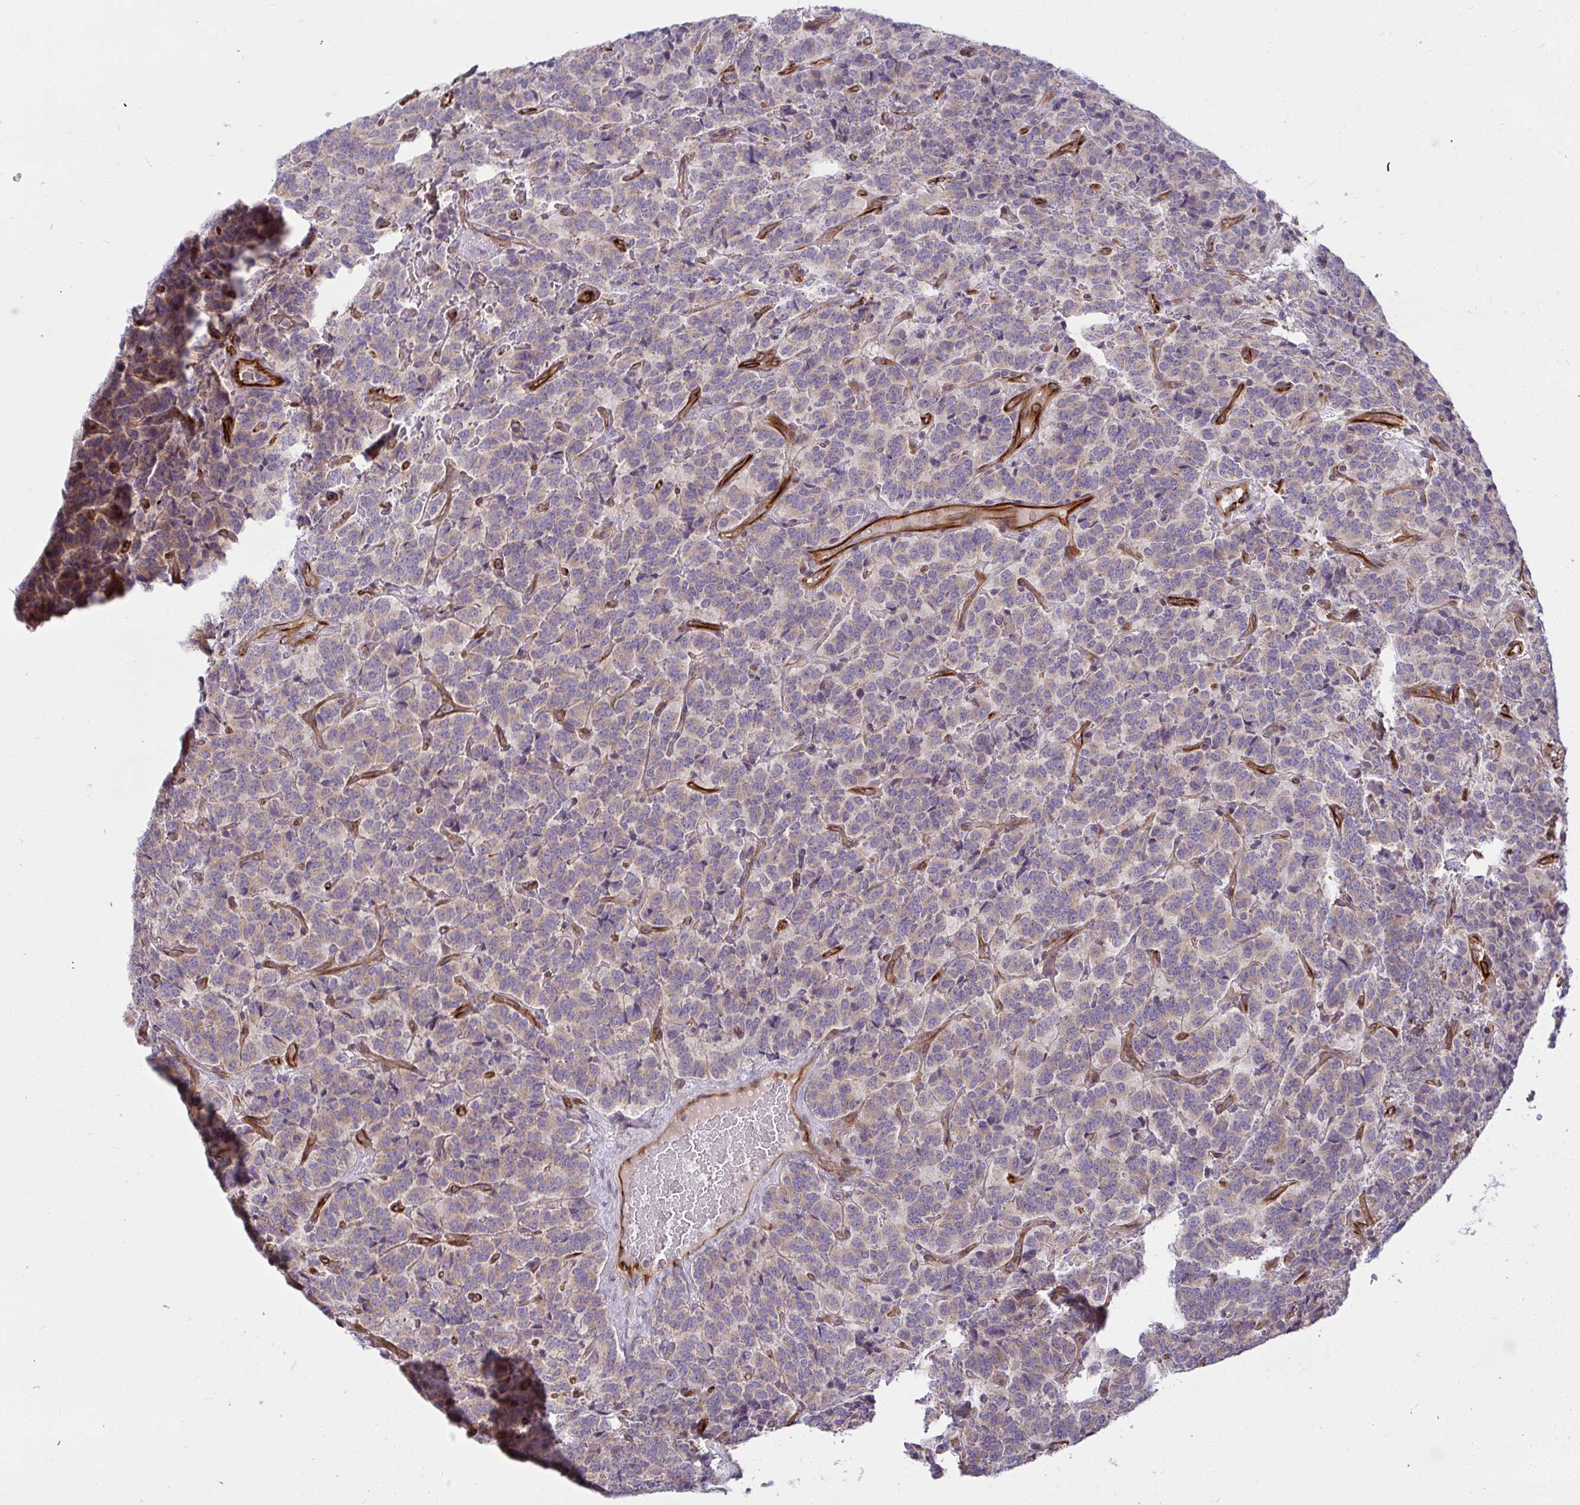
{"staining": {"intensity": "negative", "quantity": "none", "location": "none"}, "tissue": "carcinoid", "cell_type": "Tumor cells", "image_type": "cancer", "snomed": [{"axis": "morphology", "description": "Carcinoid, malignant, NOS"}, {"axis": "topography", "description": "Pancreas"}], "caption": "Micrograph shows no protein expression in tumor cells of carcinoid tissue.", "gene": "IFIT3", "patient": {"sex": "male", "age": 36}}